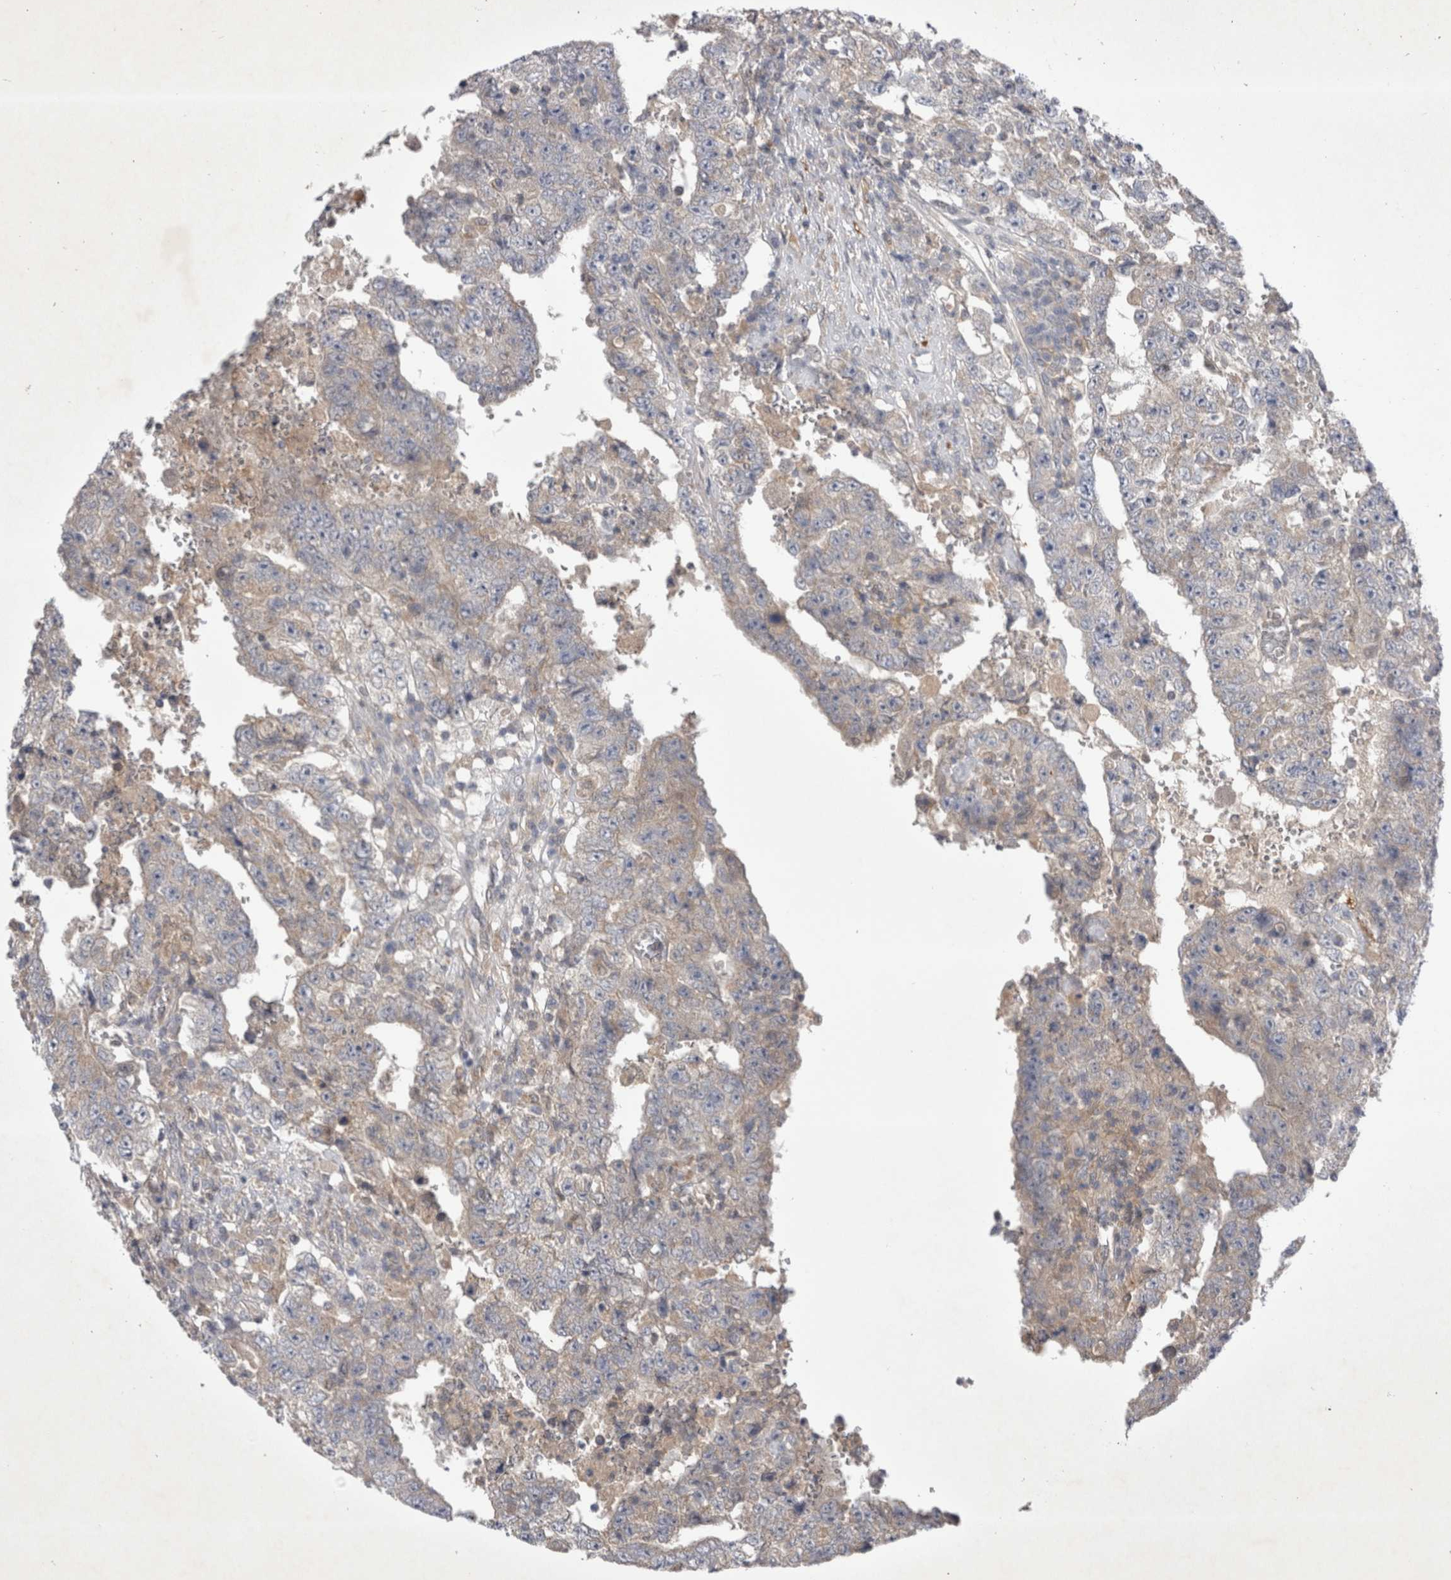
{"staining": {"intensity": "weak", "quantity": "<25%", "location": "cytoplasmic/membranous"}, "tissue": "testis cancer", "cell_type": "Tumor cells", "image_type": "cancer", "snomed": [{"axis": "morphology", "description": "Carcinoma, Embryonal, NOS"}, {"axis": "topography", "description": "Testis"}], "caption": "A photomicrograph of human testis cancer (embryonal carcinoma) is negative for staining in tumor cells. (Brightfield microscopy of DAB (3,3'-diaminobenzidine) immunohistochemistry at high magnification).", "gene": "SRD5A3", "patient": {"sex": "male", "age": 26}}